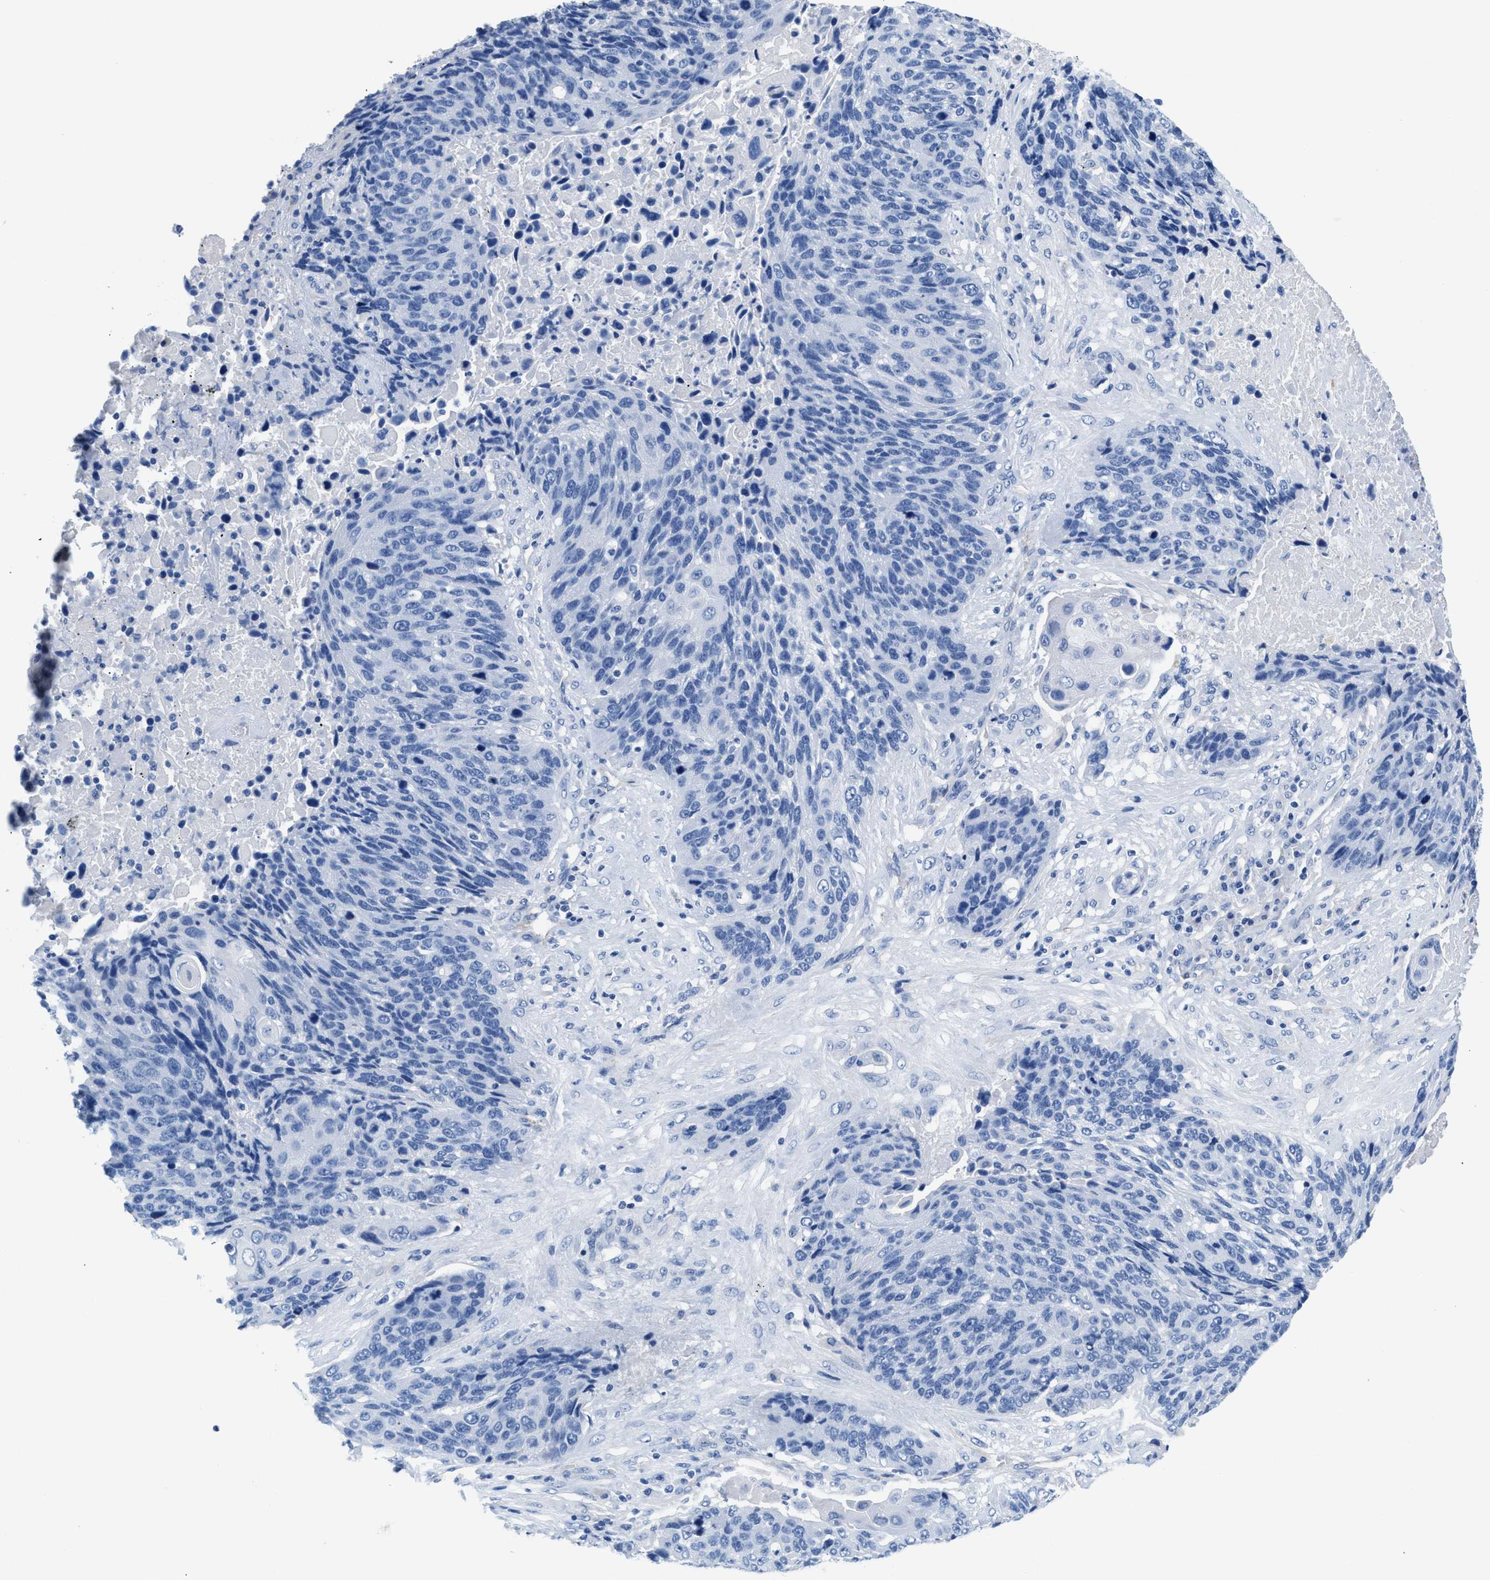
{"staining": {"intensity": "negative", "quantity": "none", "location": "none"}, "tissue": "lung cancer", "cell_type": "Tumor cells", "image_type": "cancer", "snomed": [{"axis": "morphology", "description": "Squamous cell carcinoma, NOS"}, {"axis": "topography", "description": "Lung"}], "caption": "IHC micrograph of lung squamous cell carcinoma stained for a protein (brown), which reveals no expression in tumor cells.", "gene": "SLFN13", "patient": {"sex": "male", "age": 66}}